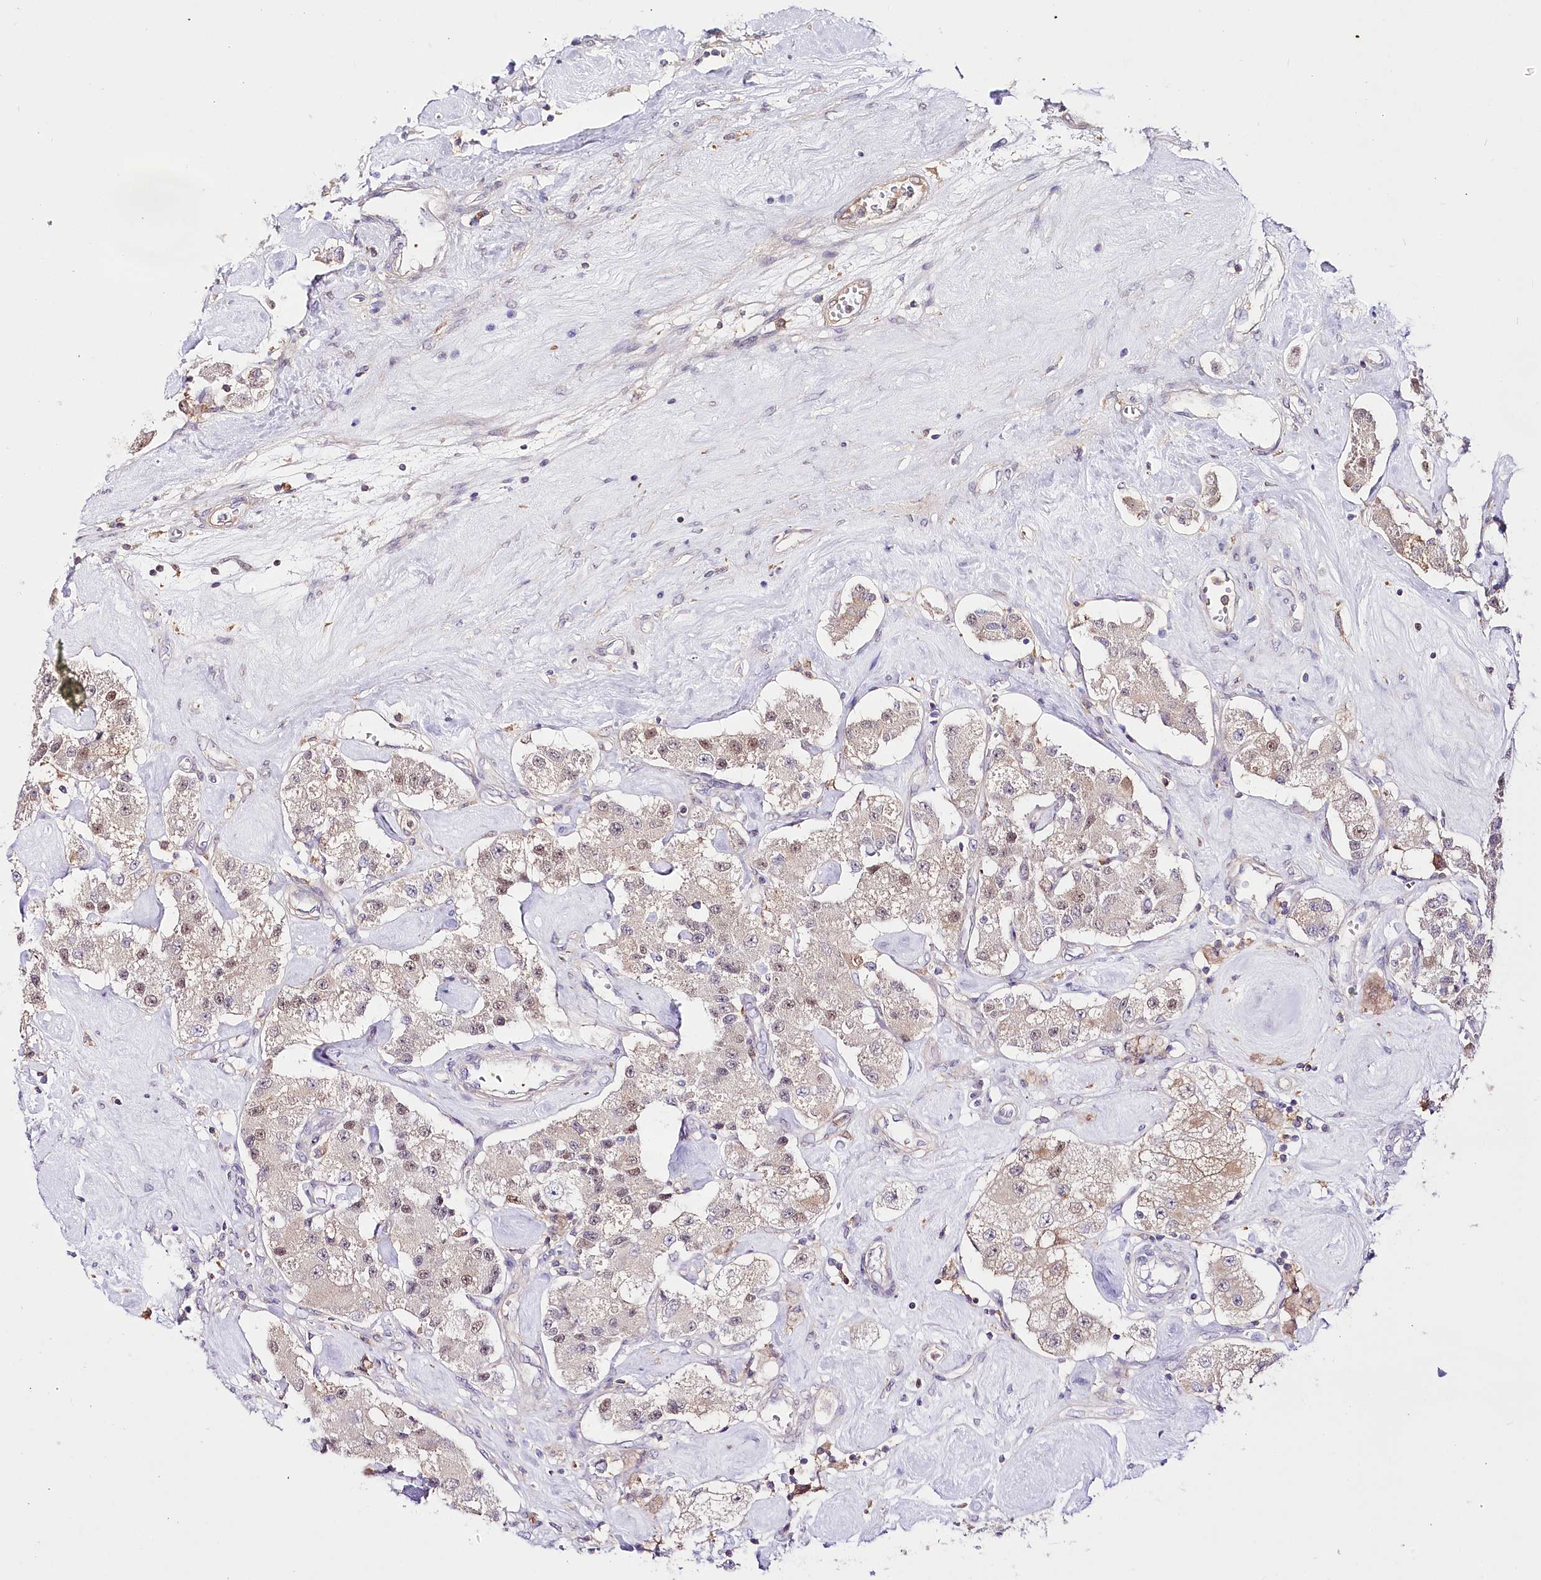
{"staining": {"intensity": "moderate", "quantity": "25%-75%", "location": "nuclear"}, "tissue": "carcinoid", "cell_type": "Tumor cells", "image_type": "cancer", "snomed": [{"axis": "morphology", "description": "Carcinoid, malignant, NOS"}, {"axis": "topography", "description": "Pancreas"}], "caption": "Immunohistochemical staining of human malignant carcinoid exhibits medium levels of moderate nuclear protein expression in about 25%-75% of tumor cells.", "gene": "UGP2", "patient": {"sex": "male", "age": 41}}